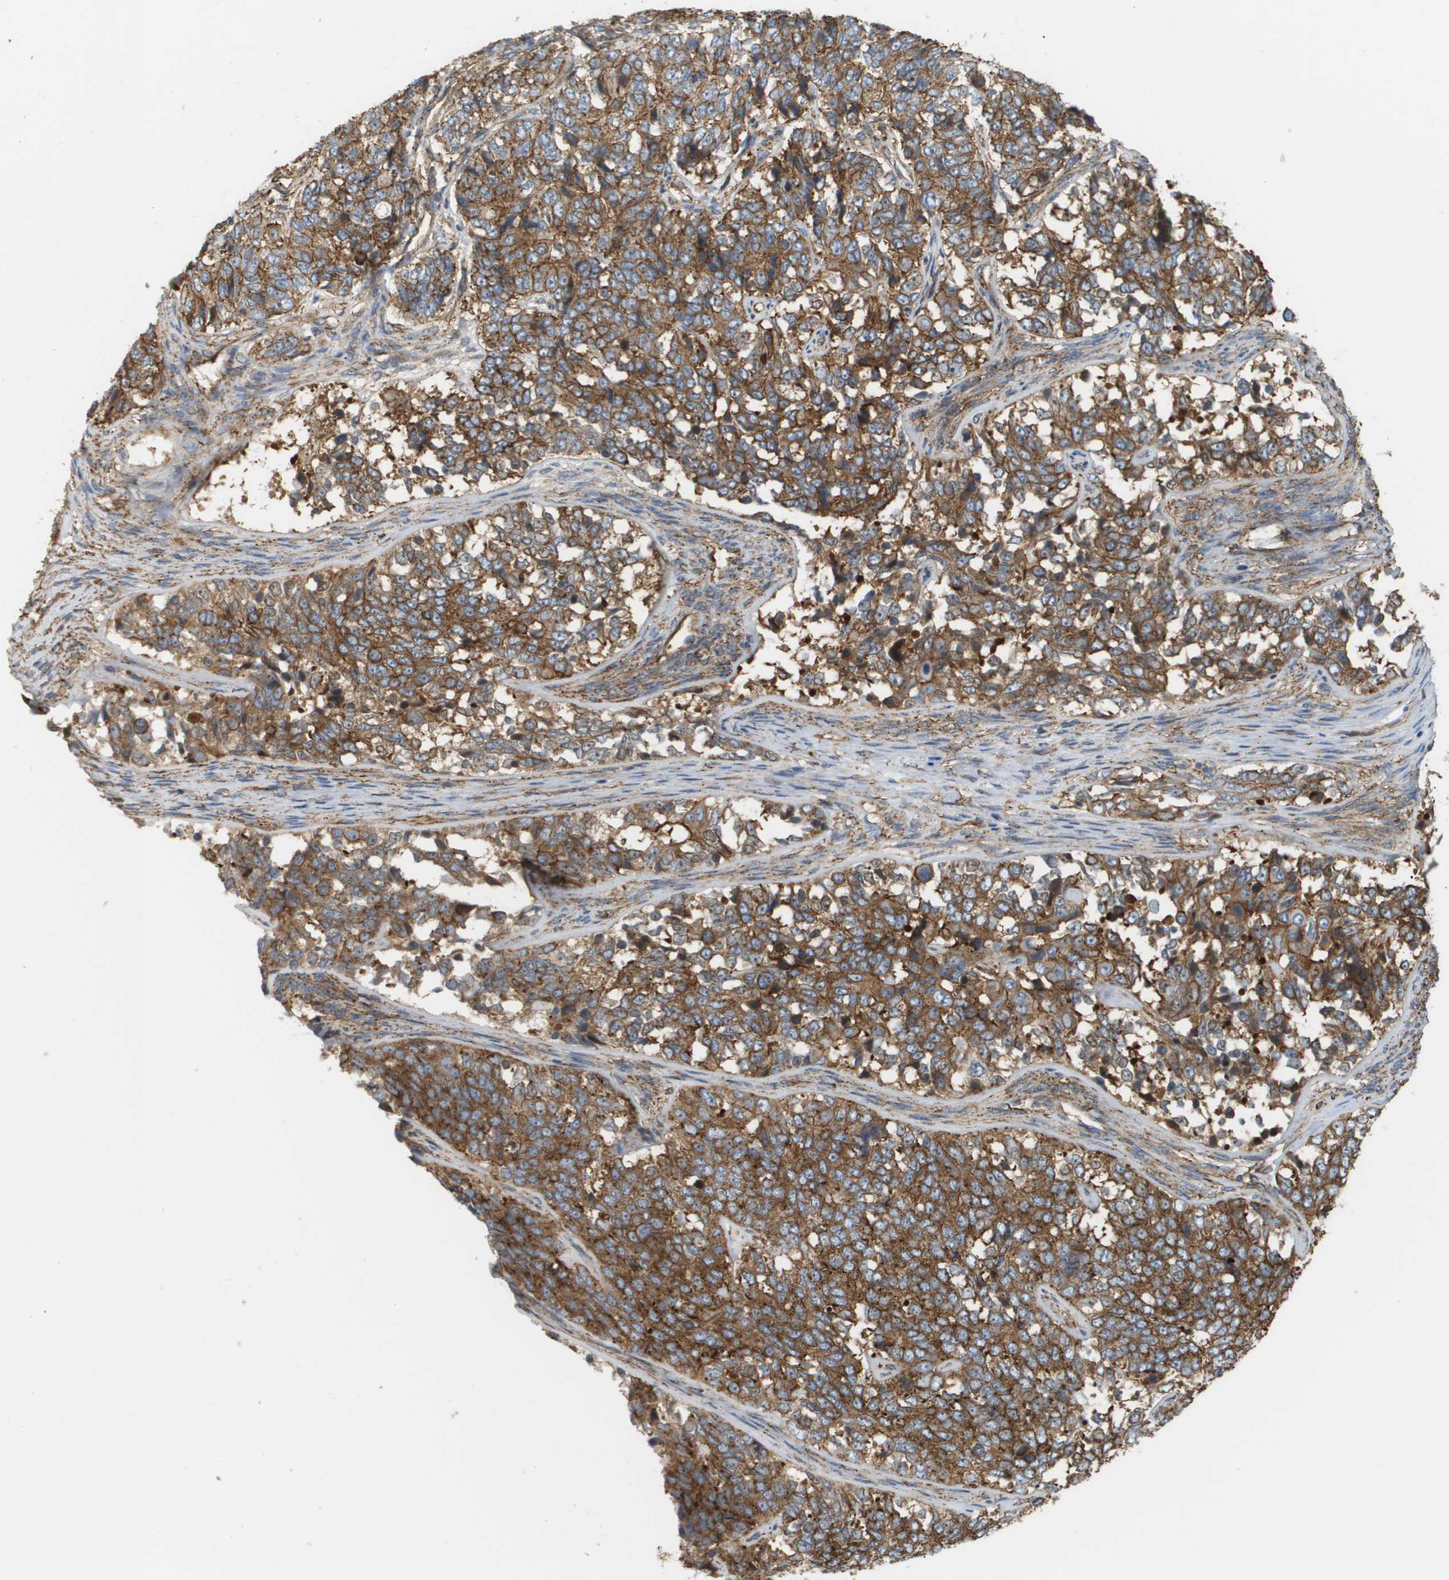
{"staining": {"intensity": "moderate", "quantity": ">75%", "location": "cytoplasmic/membranous"}, "tissue": "ovarian cancer", "cell_type": "Tumor cells", "image_type": "cancer", "snomed": [{"axis": "morphology", "description": "Carcinoma, endometroid"}, {"axis": "topography", "description": "Ovary"}], "caption": "There is medium levels of moderate cytoplasmic/membranous staining in tumor cells of ovarian cancer, as demonstrated by immunohistochemical staining (brown color).", "gene": "SGMS2", "patient": {"sex": "female", "age": 51}}